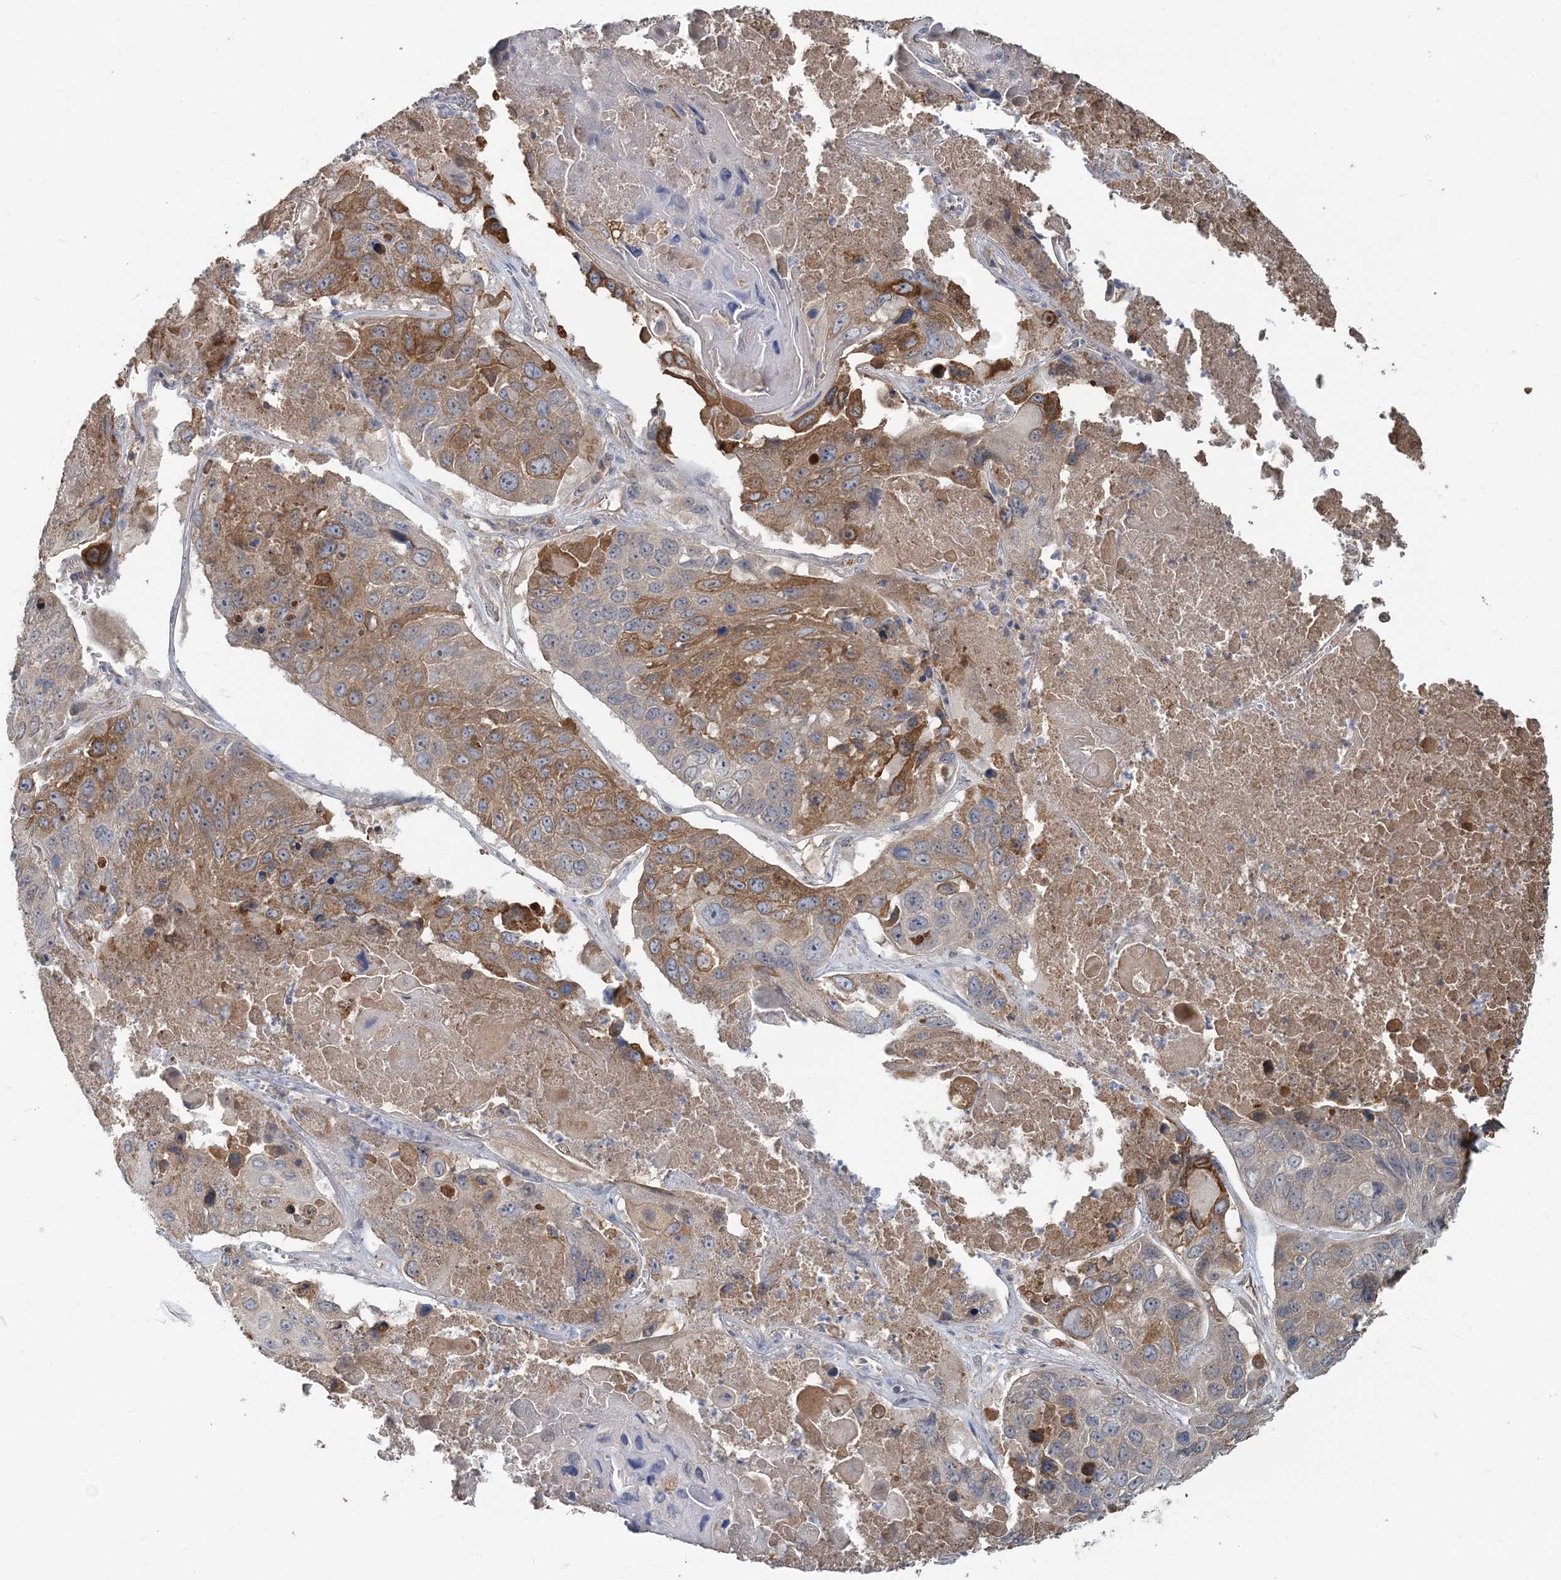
{"staining": {"intensity": "moderate", "quantity": "25%-75%", "location": "cytoplasmic/membranous"}, "tissue": "lung cancer", "cell_type": "Tumor cells", "image_type": "cancer", "snomed": [{"axis": "morphology", "description": "Squamous cell carcinoma, NOS"}, {"axis": "topography", "description": "Lung"}], "caption": "Immunohistochemistry (IHC) histopathology image of squamous cell carcinoma (lung) stained for a protein (brown), which demonstrates medium levels of moderate cytoplasmic/membranous staining in about 25%-75% of tumor cells.", "gene": "RNF25", "patient": {"sex": "male", "age": 61}}